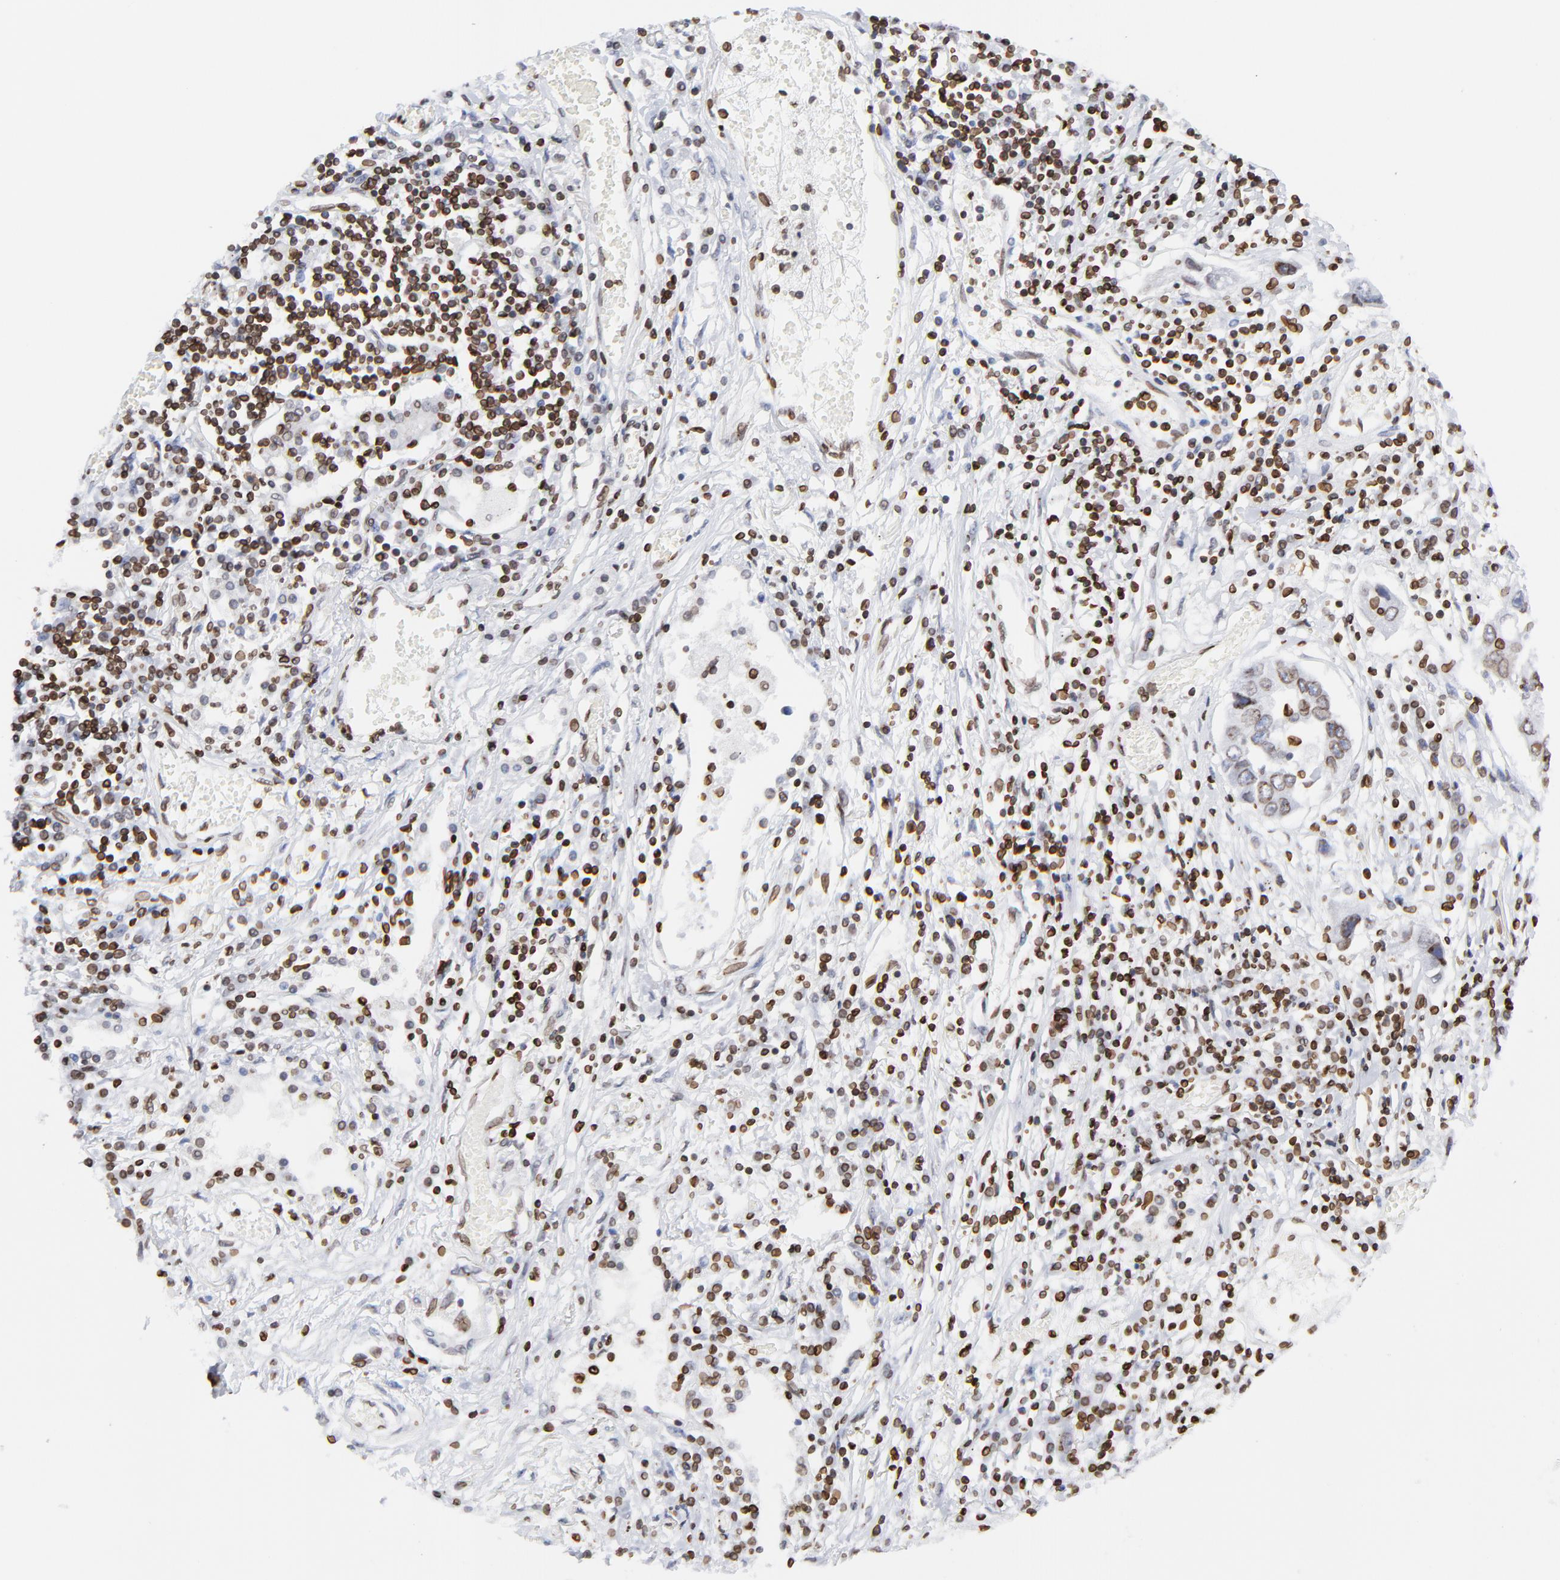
{"staining": {"intensity": "moderate", "quantity": ">75%", "location": "cytoplasmic/membranous,nuclear"}, "tissue": "lung cancer", "cell_type": "Tumor cells", "image_type": "cancer", "snomed": [{"axis": "morphology", "description": "Squamous cell carcinoma, NOS"}, {"axis": "topography", "description": "Lung"}], "caption": "This image exhibits immunohistochemistry staining of human squamous cell carcinoma (lung), with medium moderate cytoplasmic/membranous and nuclear positivity in approximately >75% of tumor cells.", "gene": "THAP7", "patient": {"sex": "male", "age": 71}}